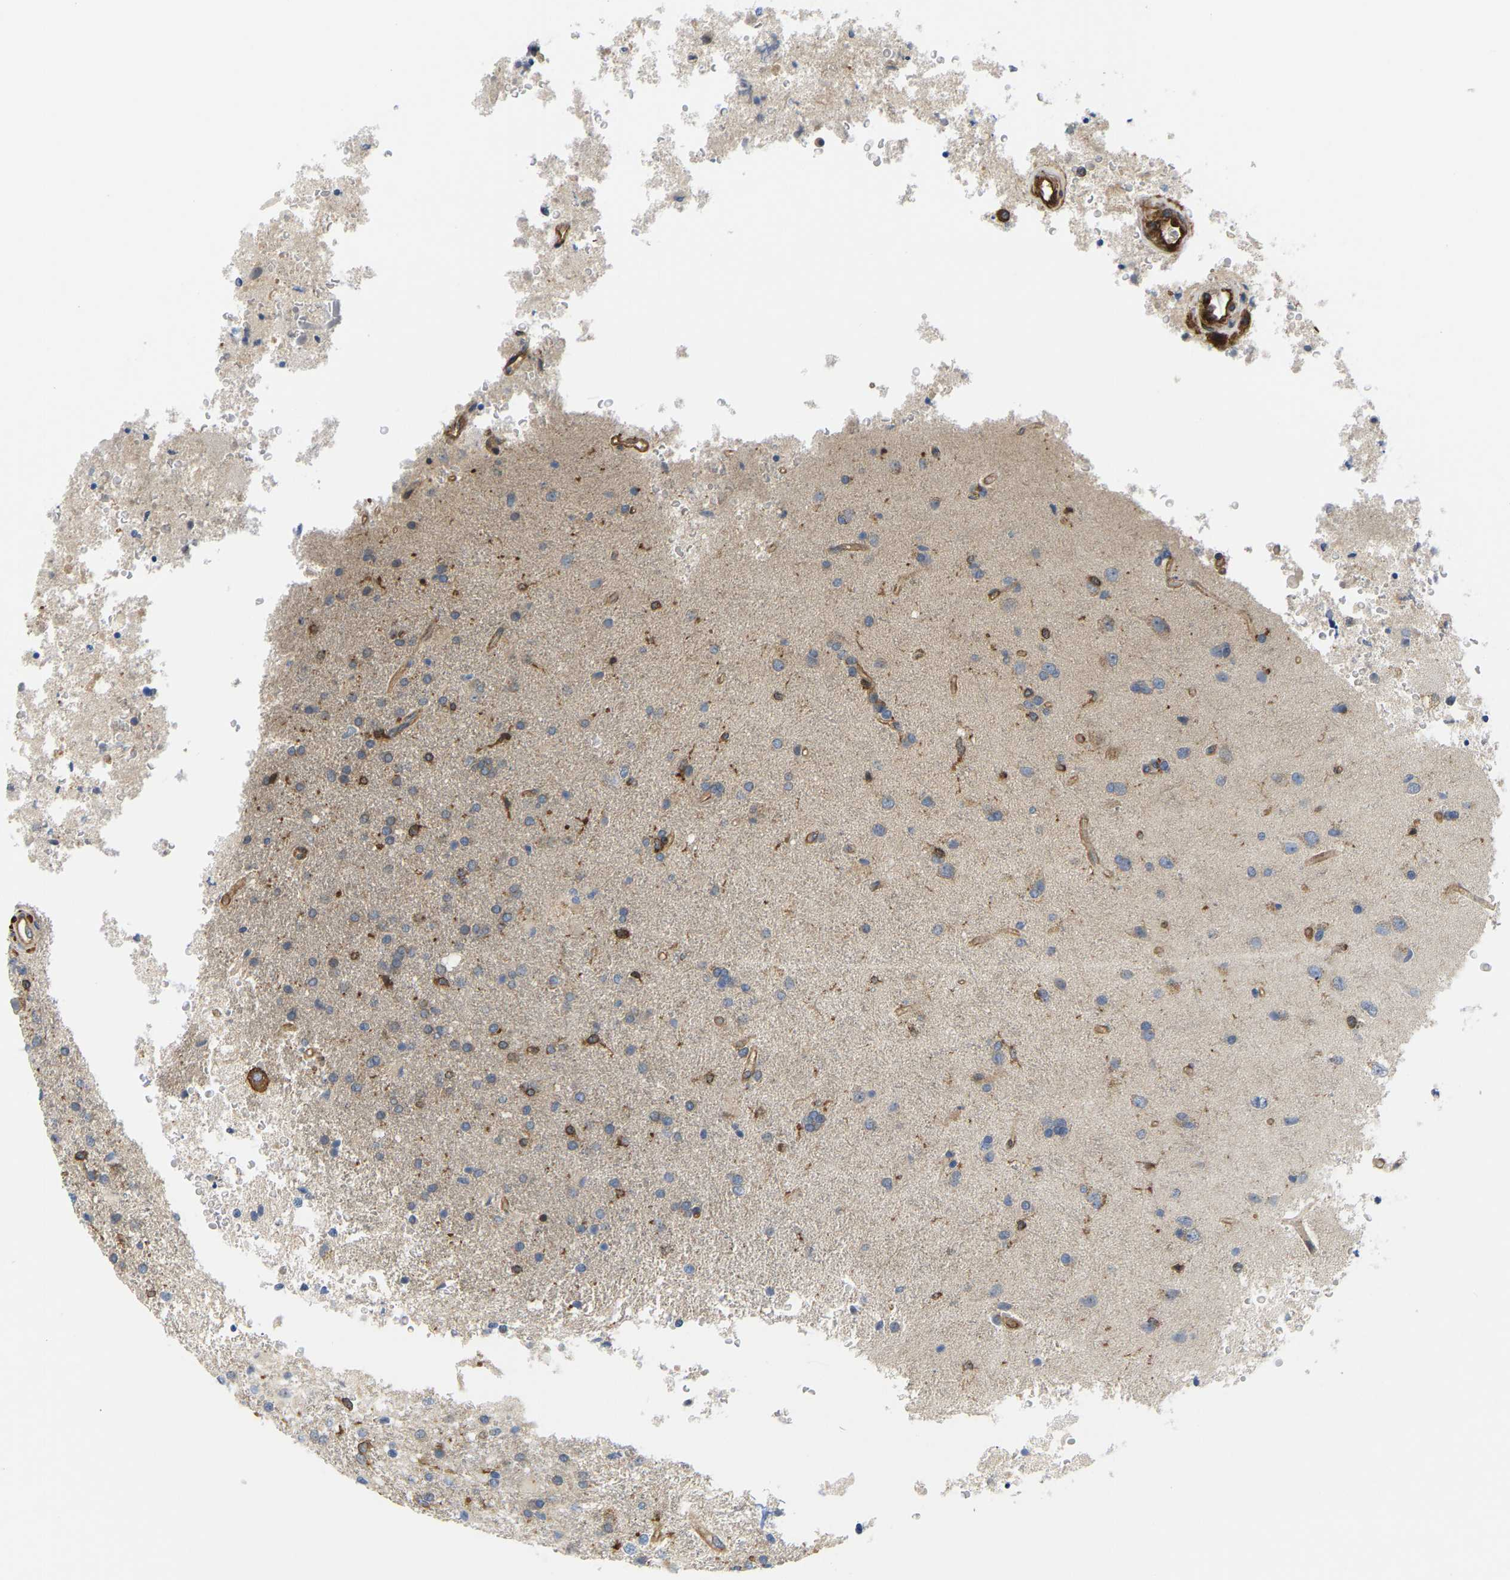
{"staining": {"intensity": "moderate", "quantity": "<25%", "location": "cytoplasmic/membranous"}, "tissue": "glioma", "cell_type": "Tumor cells", "image_type": "cancer", "snomed": [{"axis": "morphology", "description": "Normal tissue, NOS"}, {"axis": "morphology", "description": "Glioma, malignant, High grade"}, {"axis": "topography", "description": "Cerebral cortex"}], "caption": "Immunohistochemical staining of high-grade glioma (malignant) reveals moderate cytoplasmic/membranous protein staining in about <25% of tumor cells. (DAB = brown stain, brightfield microscopy at high magnification).", "gene": "PICALM", "patient": {"sex": "male", "age": 77}}